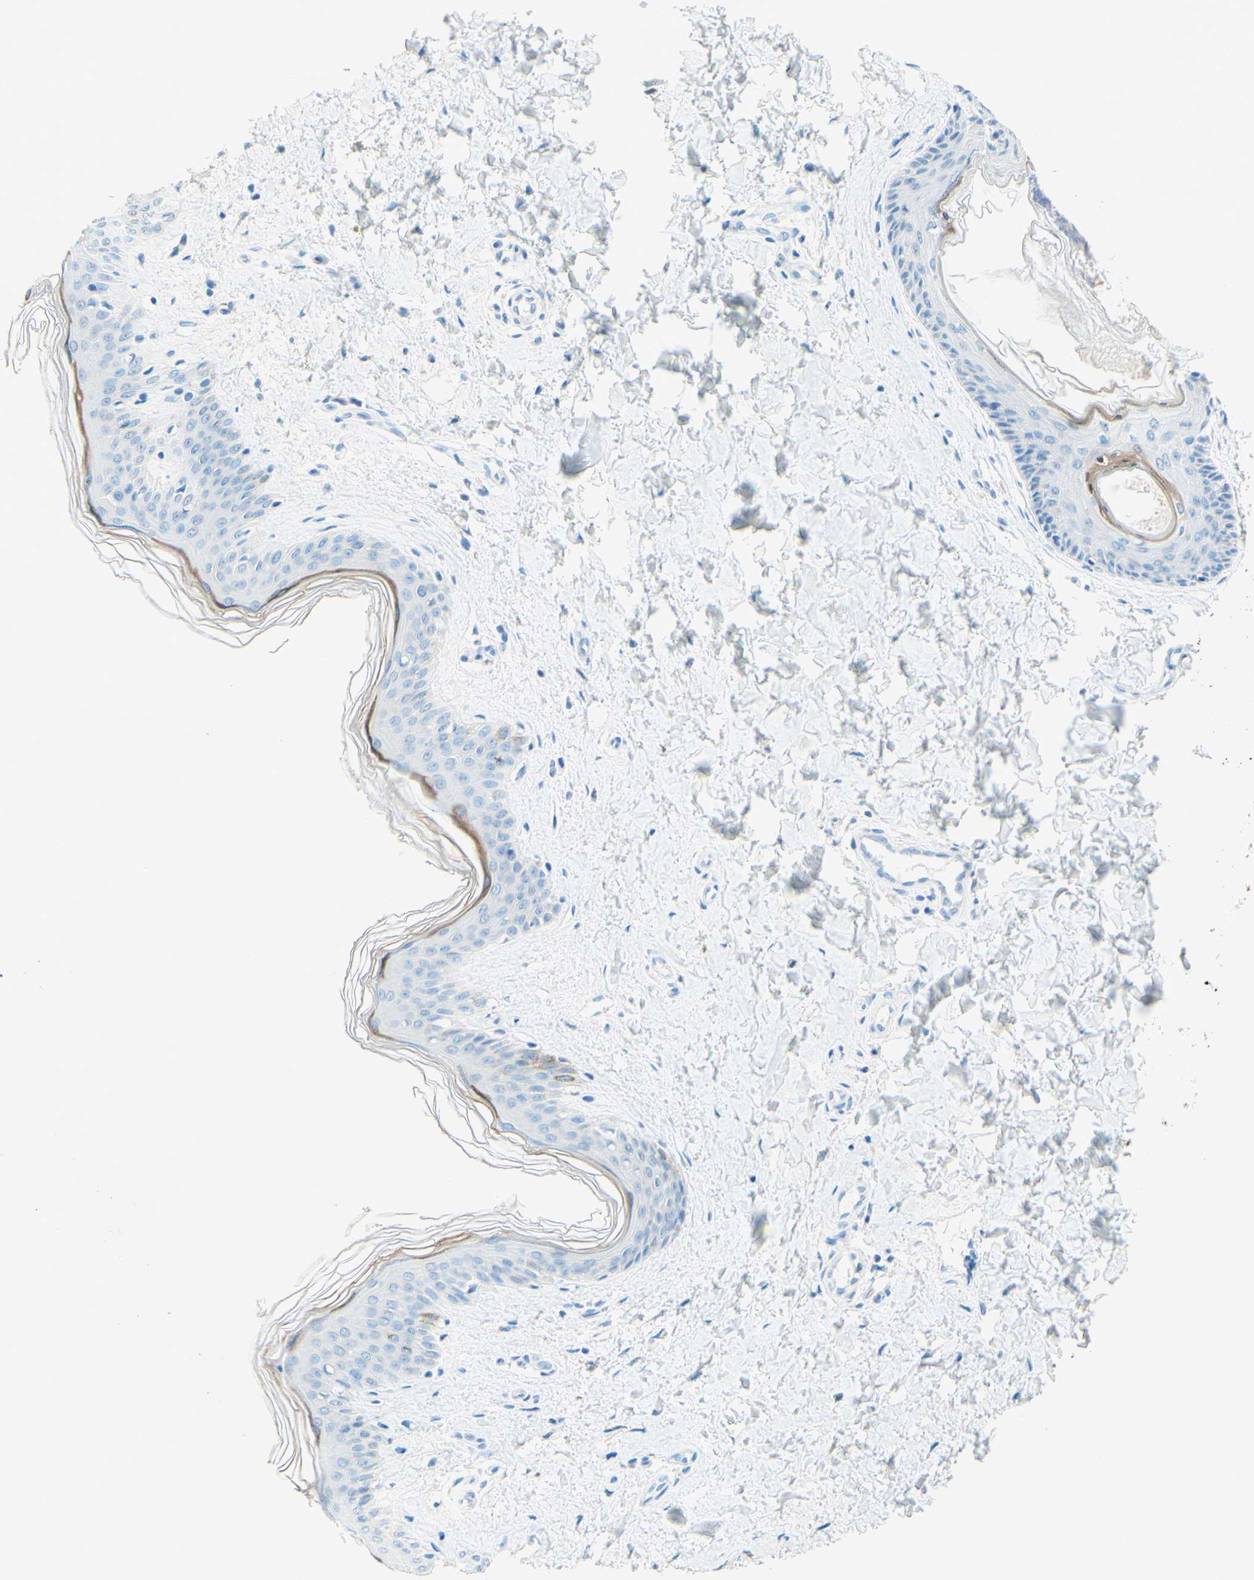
{"staining": {"intensity": "negative", "quantity": "none", "location": "none"}, "tissue": "skin", "cell_type": "Fibroblasts", "image_type": "normal", "snomed": [{"axis": "morphology", "description": "Normal tissue, NOS"}, {"axis": "topography", "description": "Skin"}], "caption": "The photomicrograph demonstrates no staining of fibroblasts in benign skin.", "gene": "SLC46A1", "patient": {"sex": "female", "age": 41}}